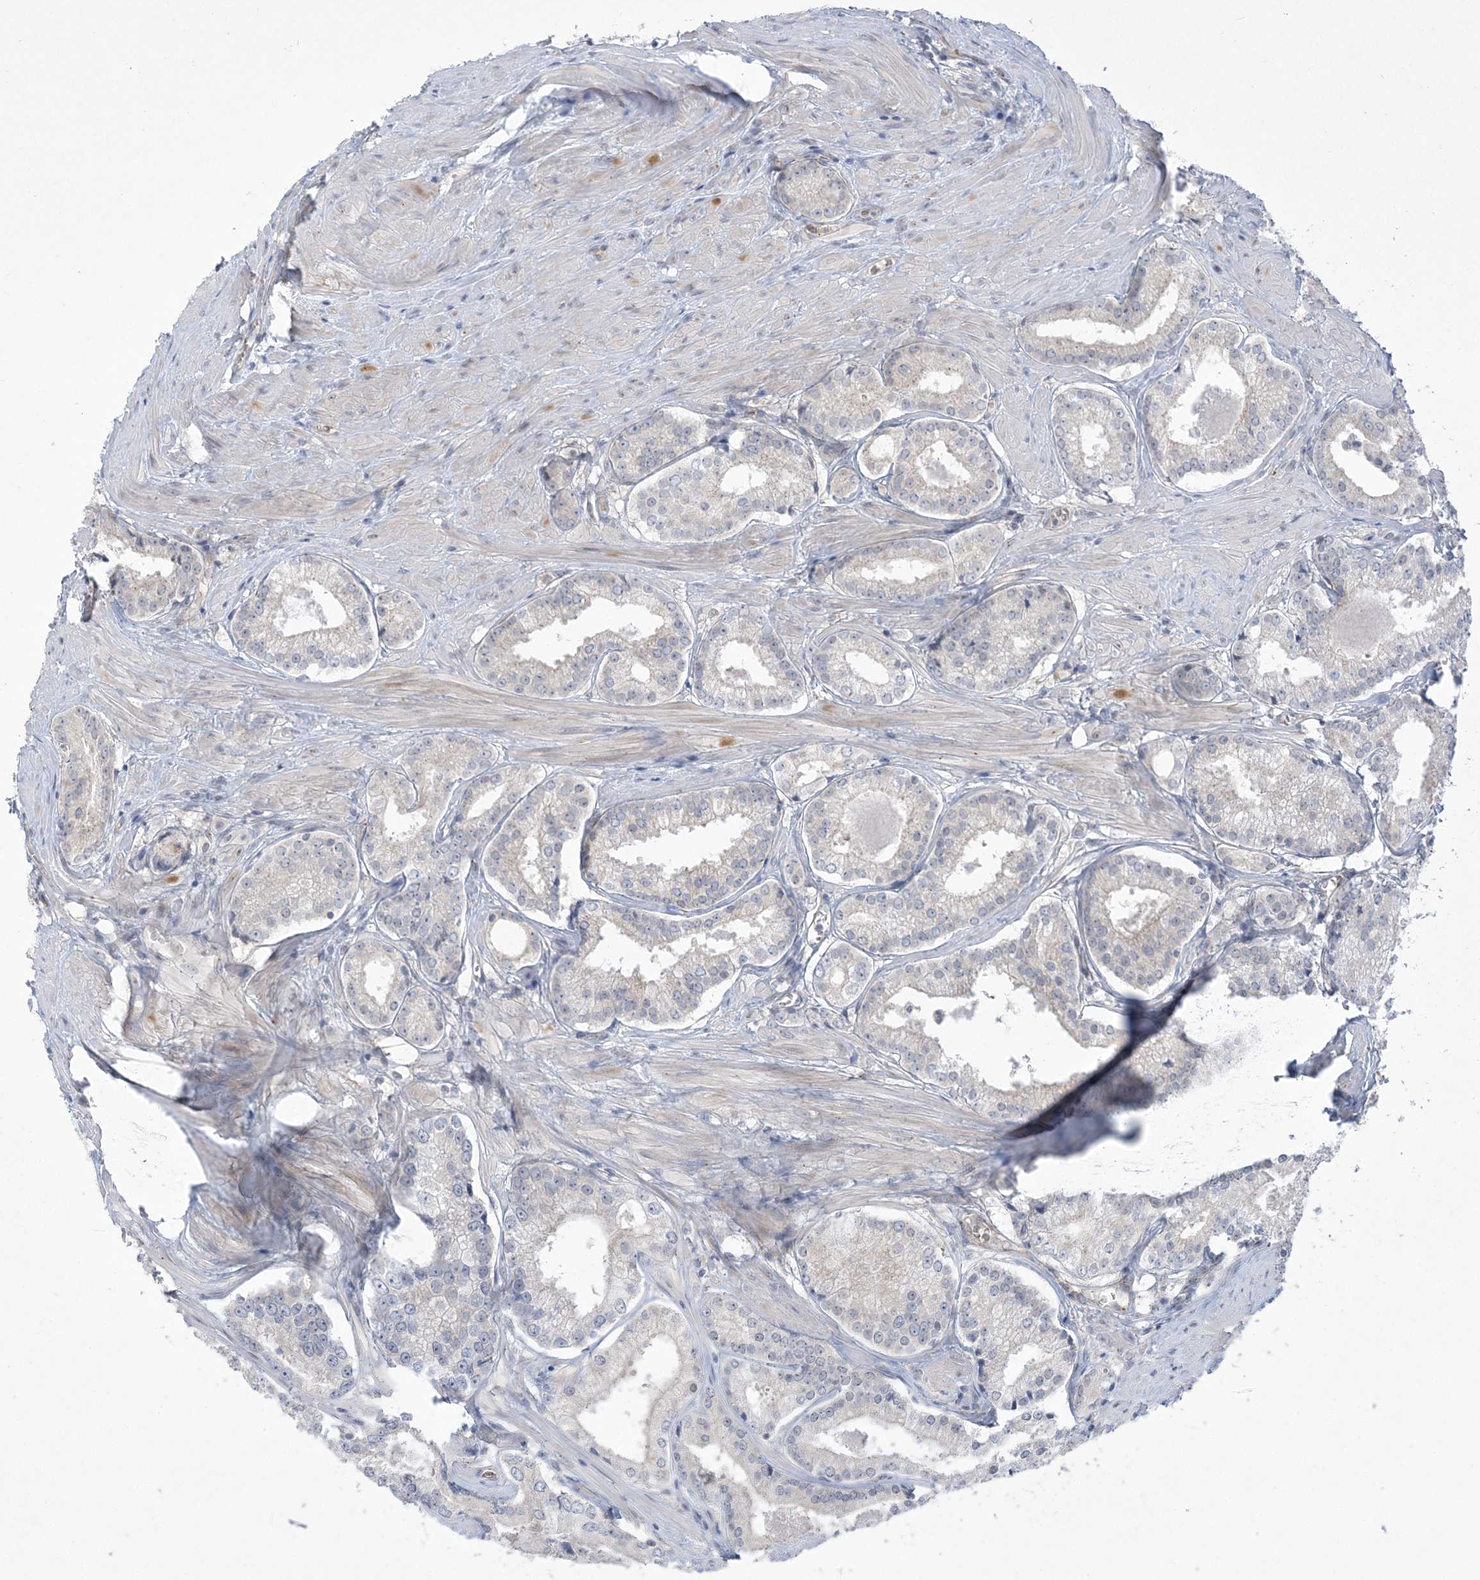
{"staining": {"intensity": "negative", "quantity": "none", "location": "none"}, "tissue": "prostate cancer", "cell_type": "Tumor cells", "image_type": "cancer", "snomed": [{"axis": "morphology", "description": "Adenocarcinoma, Low grade"}, {"axis": "topography", "description": "Prostate"}], "caption": "Immunohistochemical staining of prostate low-grade adenocarcinoma demonstrates no significant staining in tumor cells.", "gene": "ADAMTS12", "patient": {"sex": "male", "age": 54}}